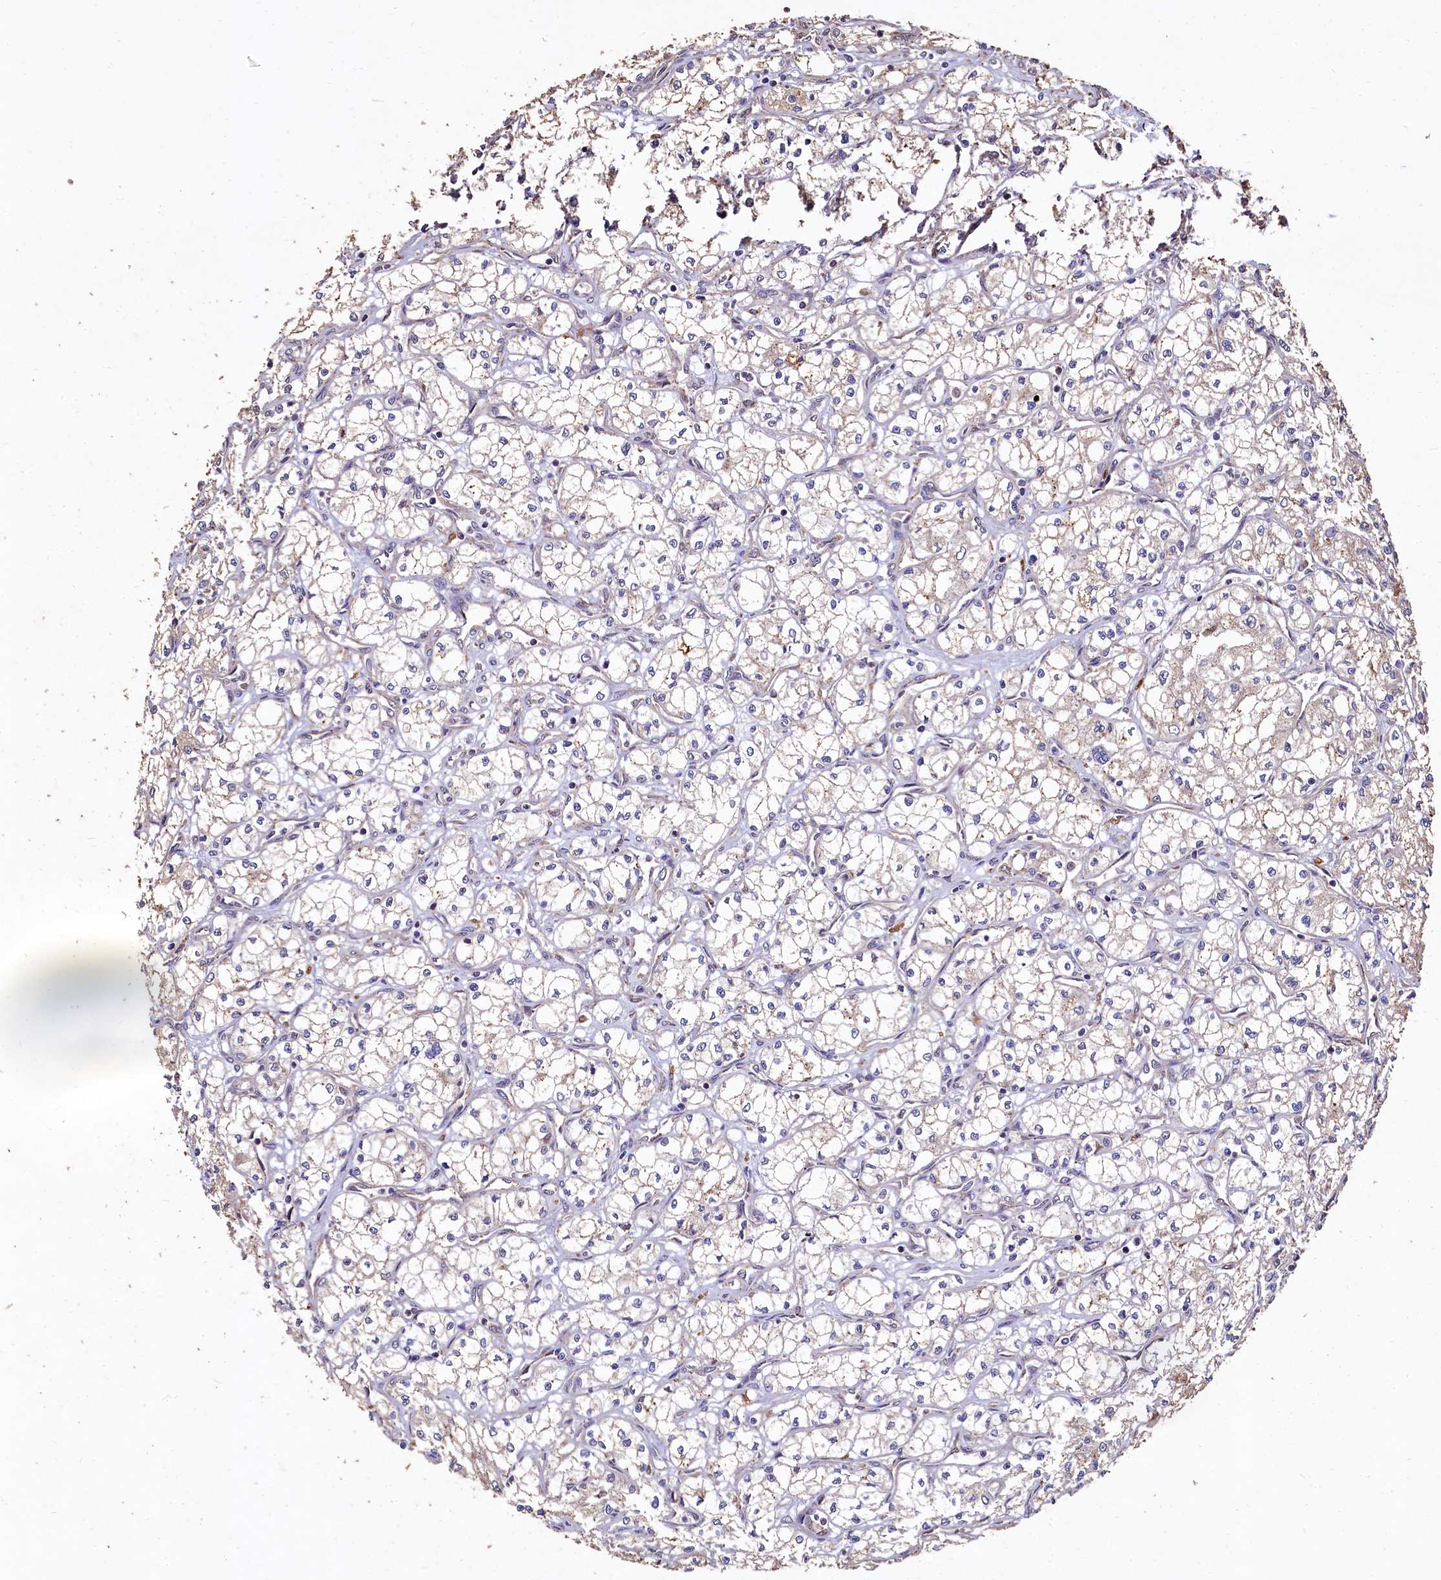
{"staining": {"intensity": "weak", "quantity": "<25%", "location": "cytoplasmic/membranous"}, "tissue": "renal cancer", "cell_type": "Tumor cells", "image_type": "cancer", "snomed": [{"axis": "morphology", "description": "Adenocarcinoma, NOS"}, {"axis": "topography", "description": "Kidney"}], "caption": "Tumor cells are negative for protein expression in human renal cancer (adenocarcinoma). Nuclei are stained in blue.", "gene": "LSM4", "patient": {"sex": "male", "age": 59}}